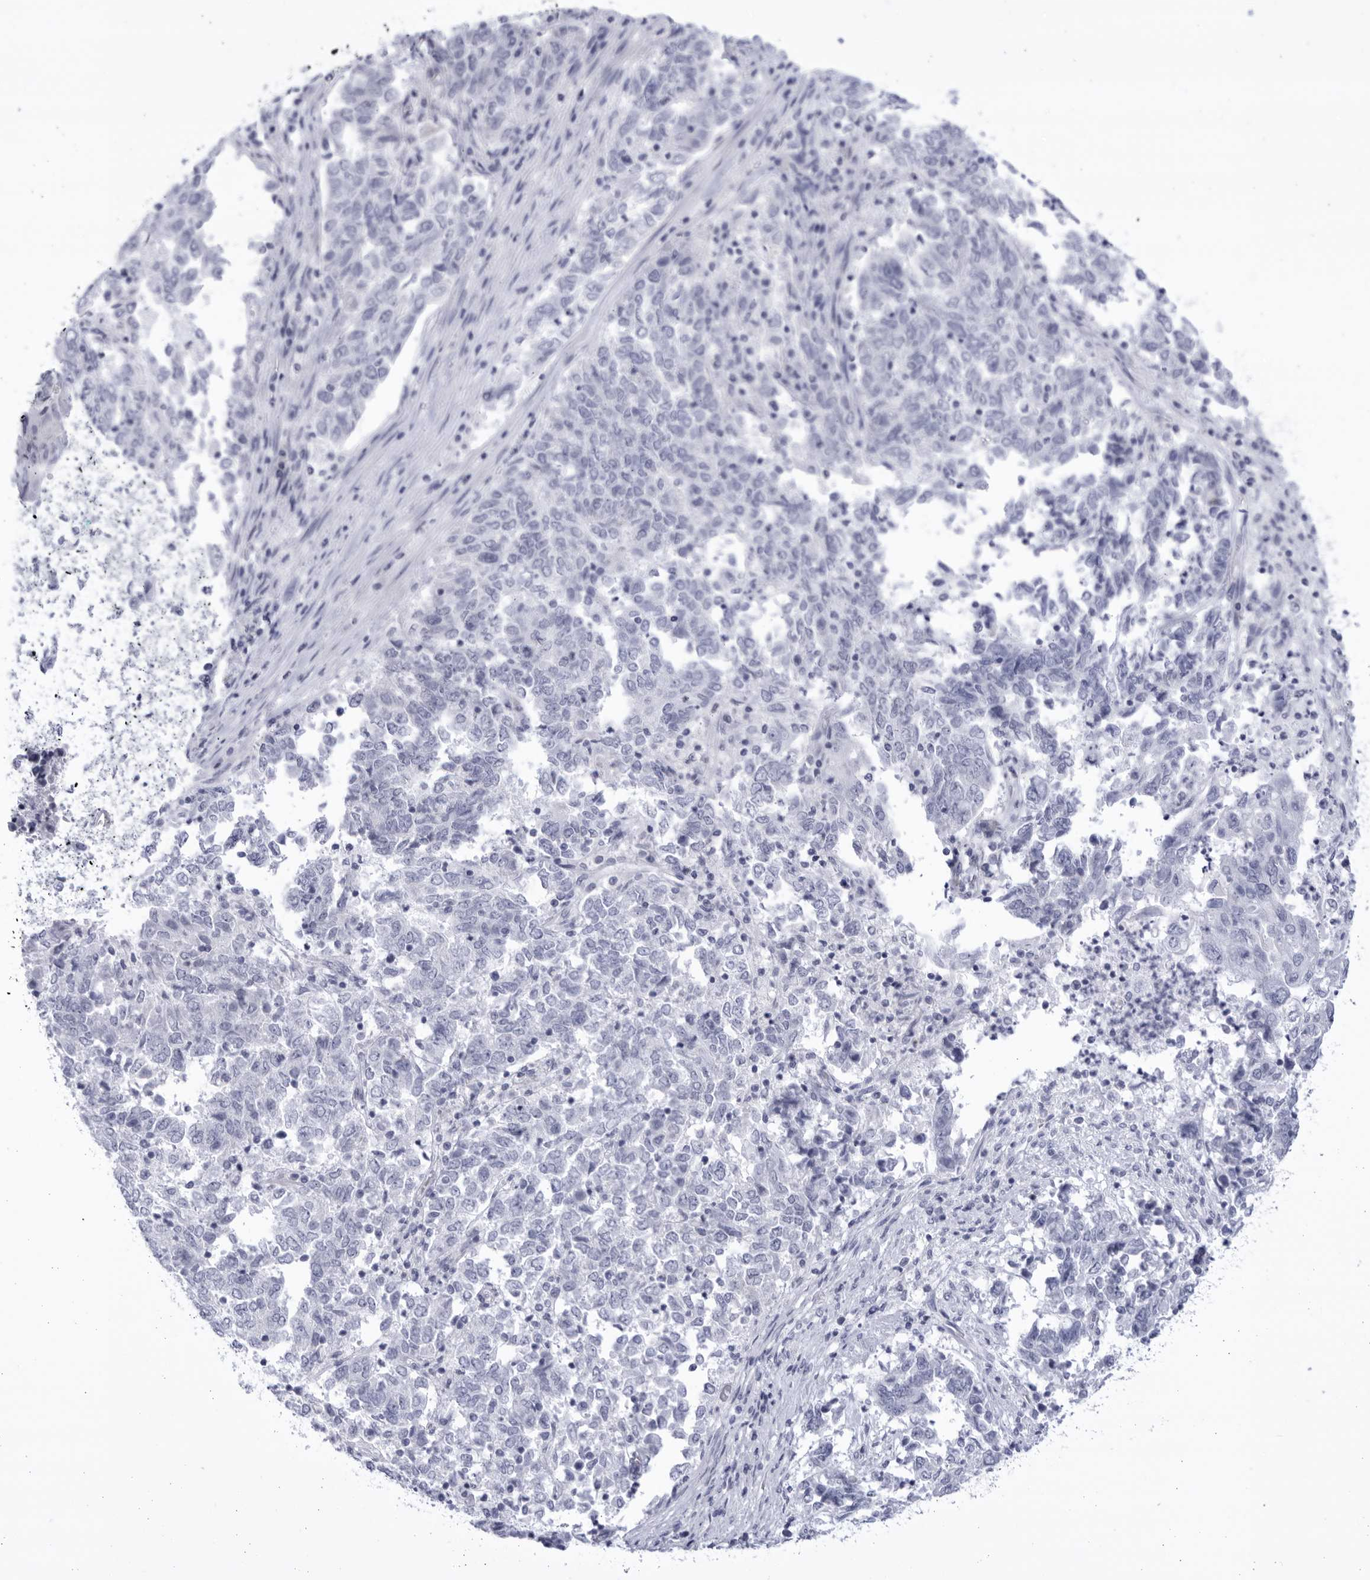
{"staining": {"intensity": "negative", "quantity": "none", "location": "none"}, "tissue": "endometrial cancer", "cell_type": "Tumor cells", "image_type": "cancer", "snomed": [{"axis": "morphology", "description": "Adenocarcinoma, NOS"}, {"axis": "topography", "description": "Endometrium"}], "caption": "Immunohistochemistry (IHC) of human endometrial cancer (adenocarcinoma) shows no expression in tumor cells. Brightfield microscopy of immunohistochemistry stained with DAB (3,3'-diaminobenzidine) (brown) and hematoxylin (blue), captured at high magnification.", "gene": "CCDC181", "patient": {"sex": "female", "age": 80}}